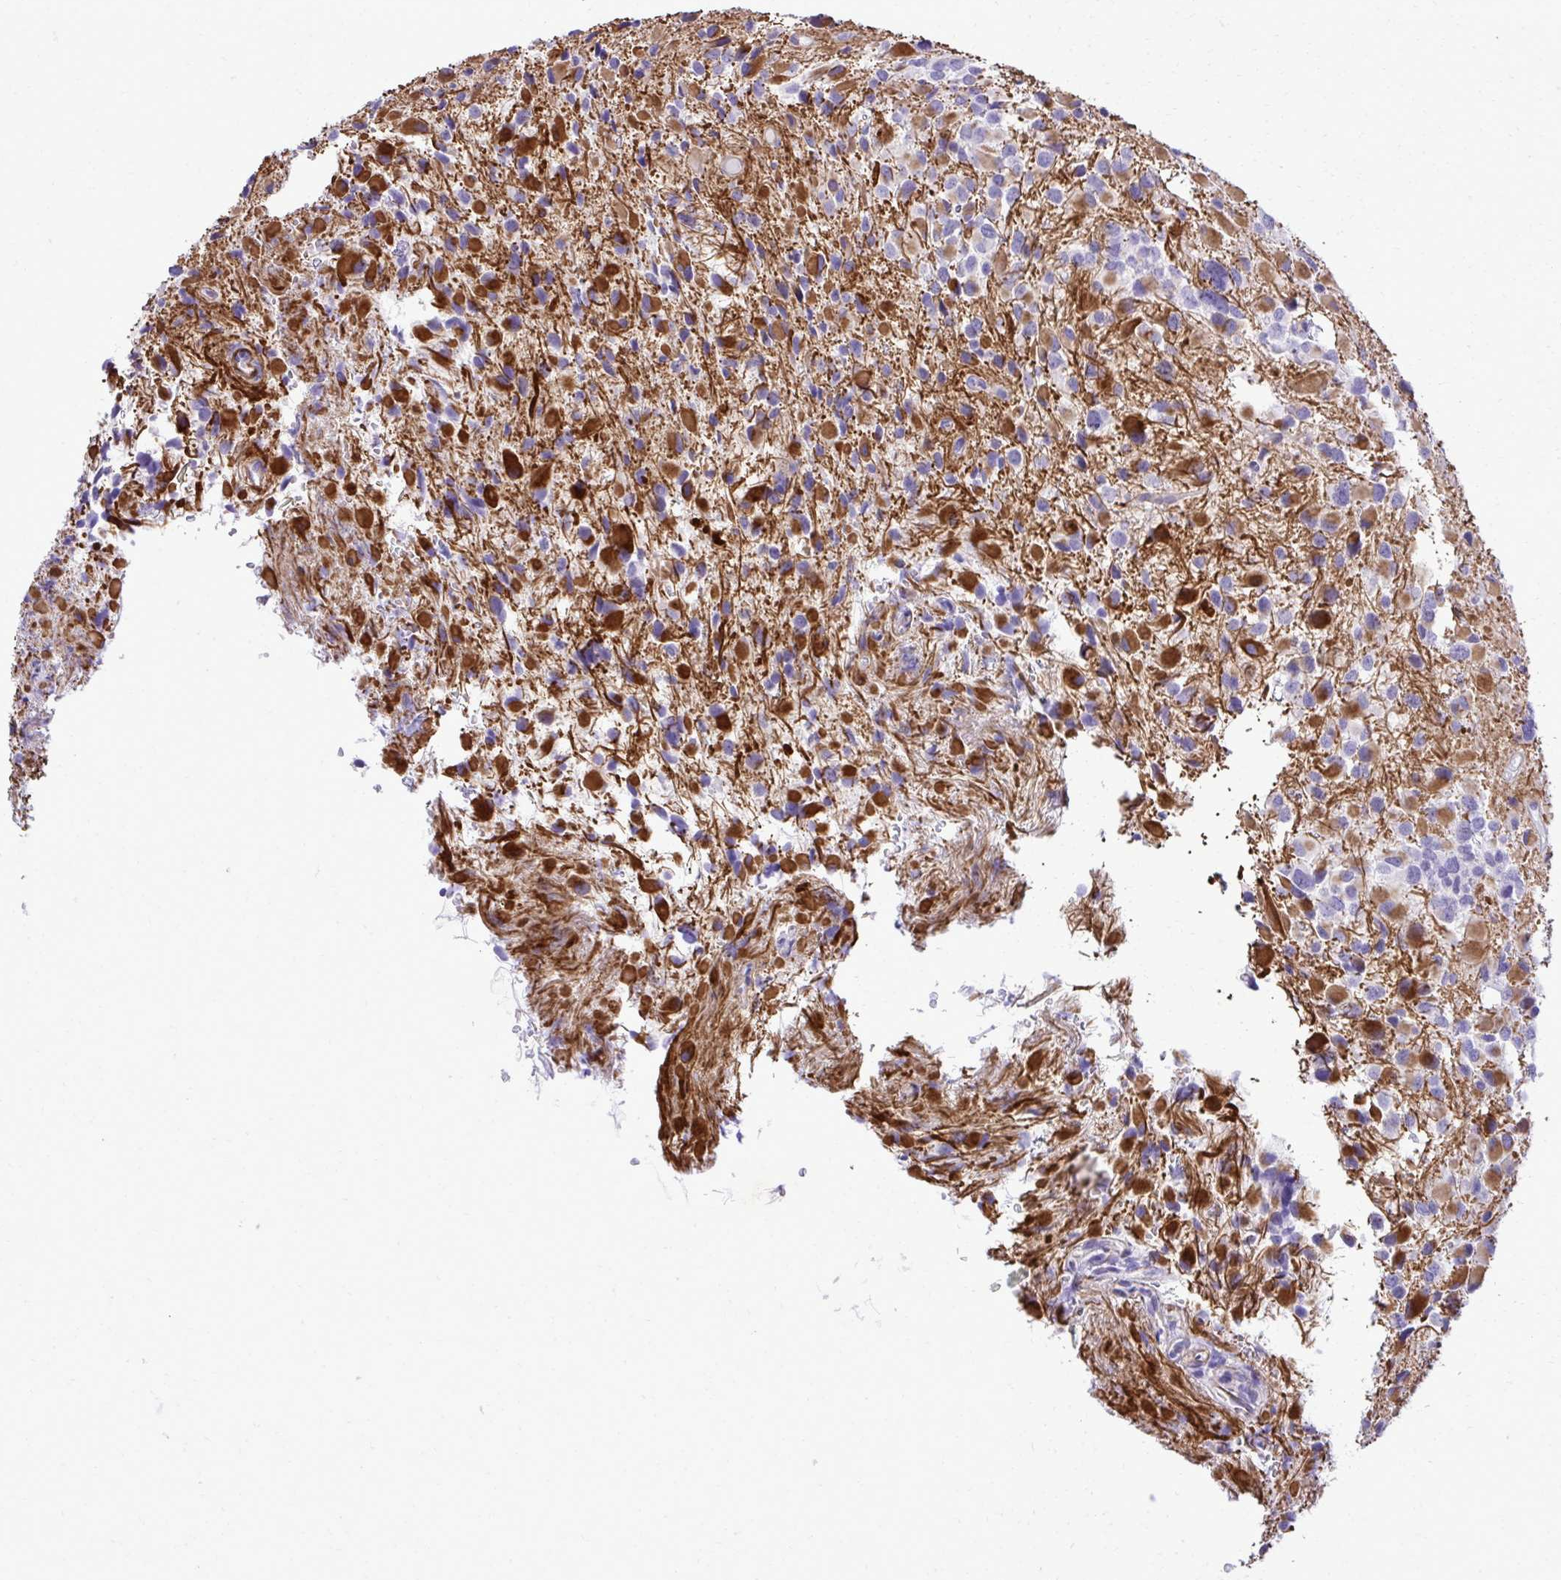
{"staining": {"intensity": "strong", "quantity": ">75%", "location": "cytoplasmic/membranous"}, "tissue": "glioma", "cell_type": "Tumor cells", "image_type": "cancer", "snomed": [{"axis": "morphology", "description": "Glioma, malignant, High grade"}, {"axis": "topography", "description": "Brain"}], "caption": "Immunohistochemistry (IHC) micrograph of human glioma stained for a protein (brown), which reveals high levels of strong cytoplasmic/membranous staining in approximately >75% of tumor cells.", "gene": "PITPNM3", "patient": {"sex": "female", "age": 40}}